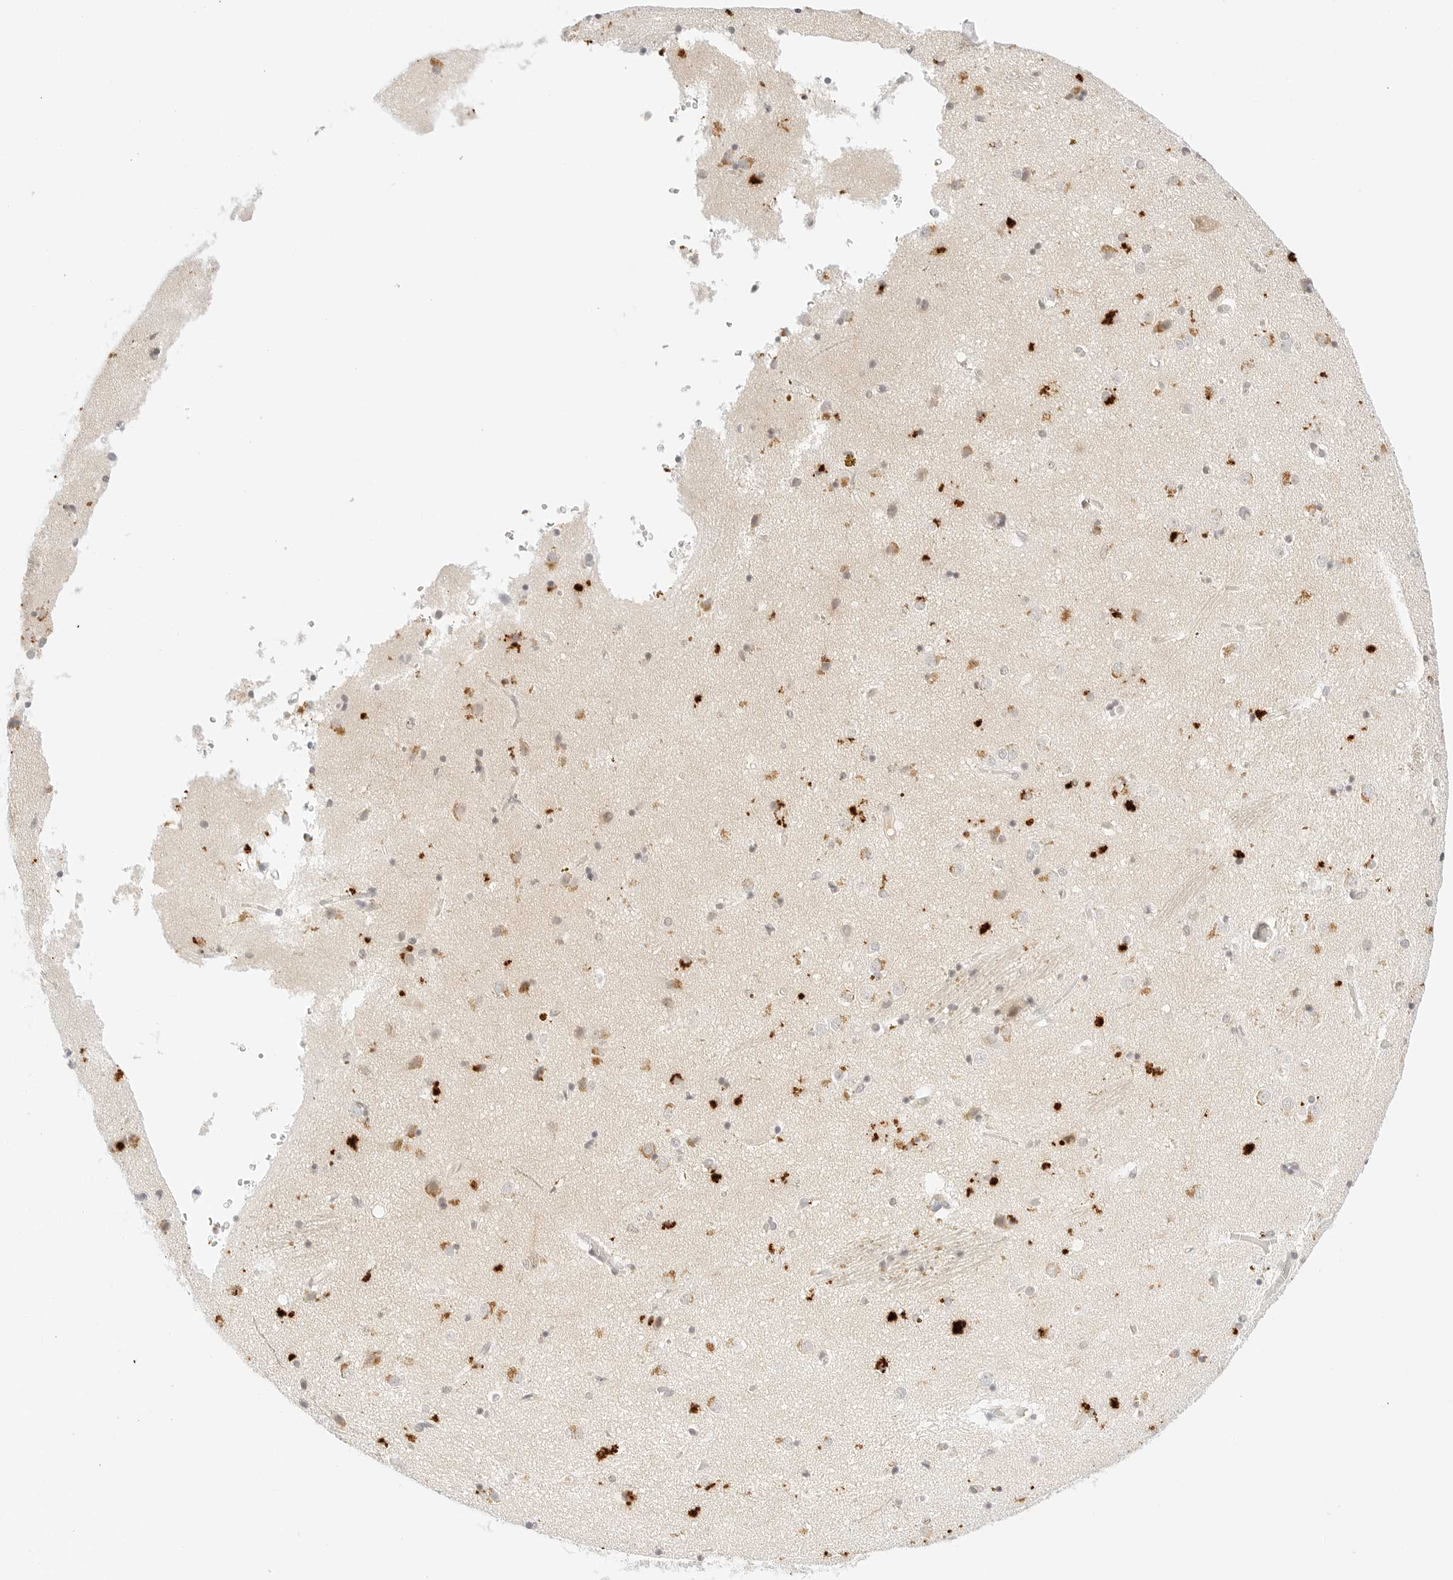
{"staining": {"intensity": "strong", "quantity": "<25%", "location": "cytoplasmic/membranous"}, "tissue": "caudate", "cell_type": "Glial cells", "image_type": "normal", "snomed": [{"axis": "morphology", "description": "Normal tissue, NOS"}, {"axis": "topography", "description": "Lateral ventricle wall"}], "caption": "IHC micrograph of unremarkable caudate: human caudate stained using immunohistochemistry (IHC) displays medium levels of strong protein expression localized specifically in the cytoplasmic/membranous of glial cells, appearing as a cytoplasmic/membranous brown color.", "gene": "XKR4", "patient": {"sex": "male", "age": 70}}